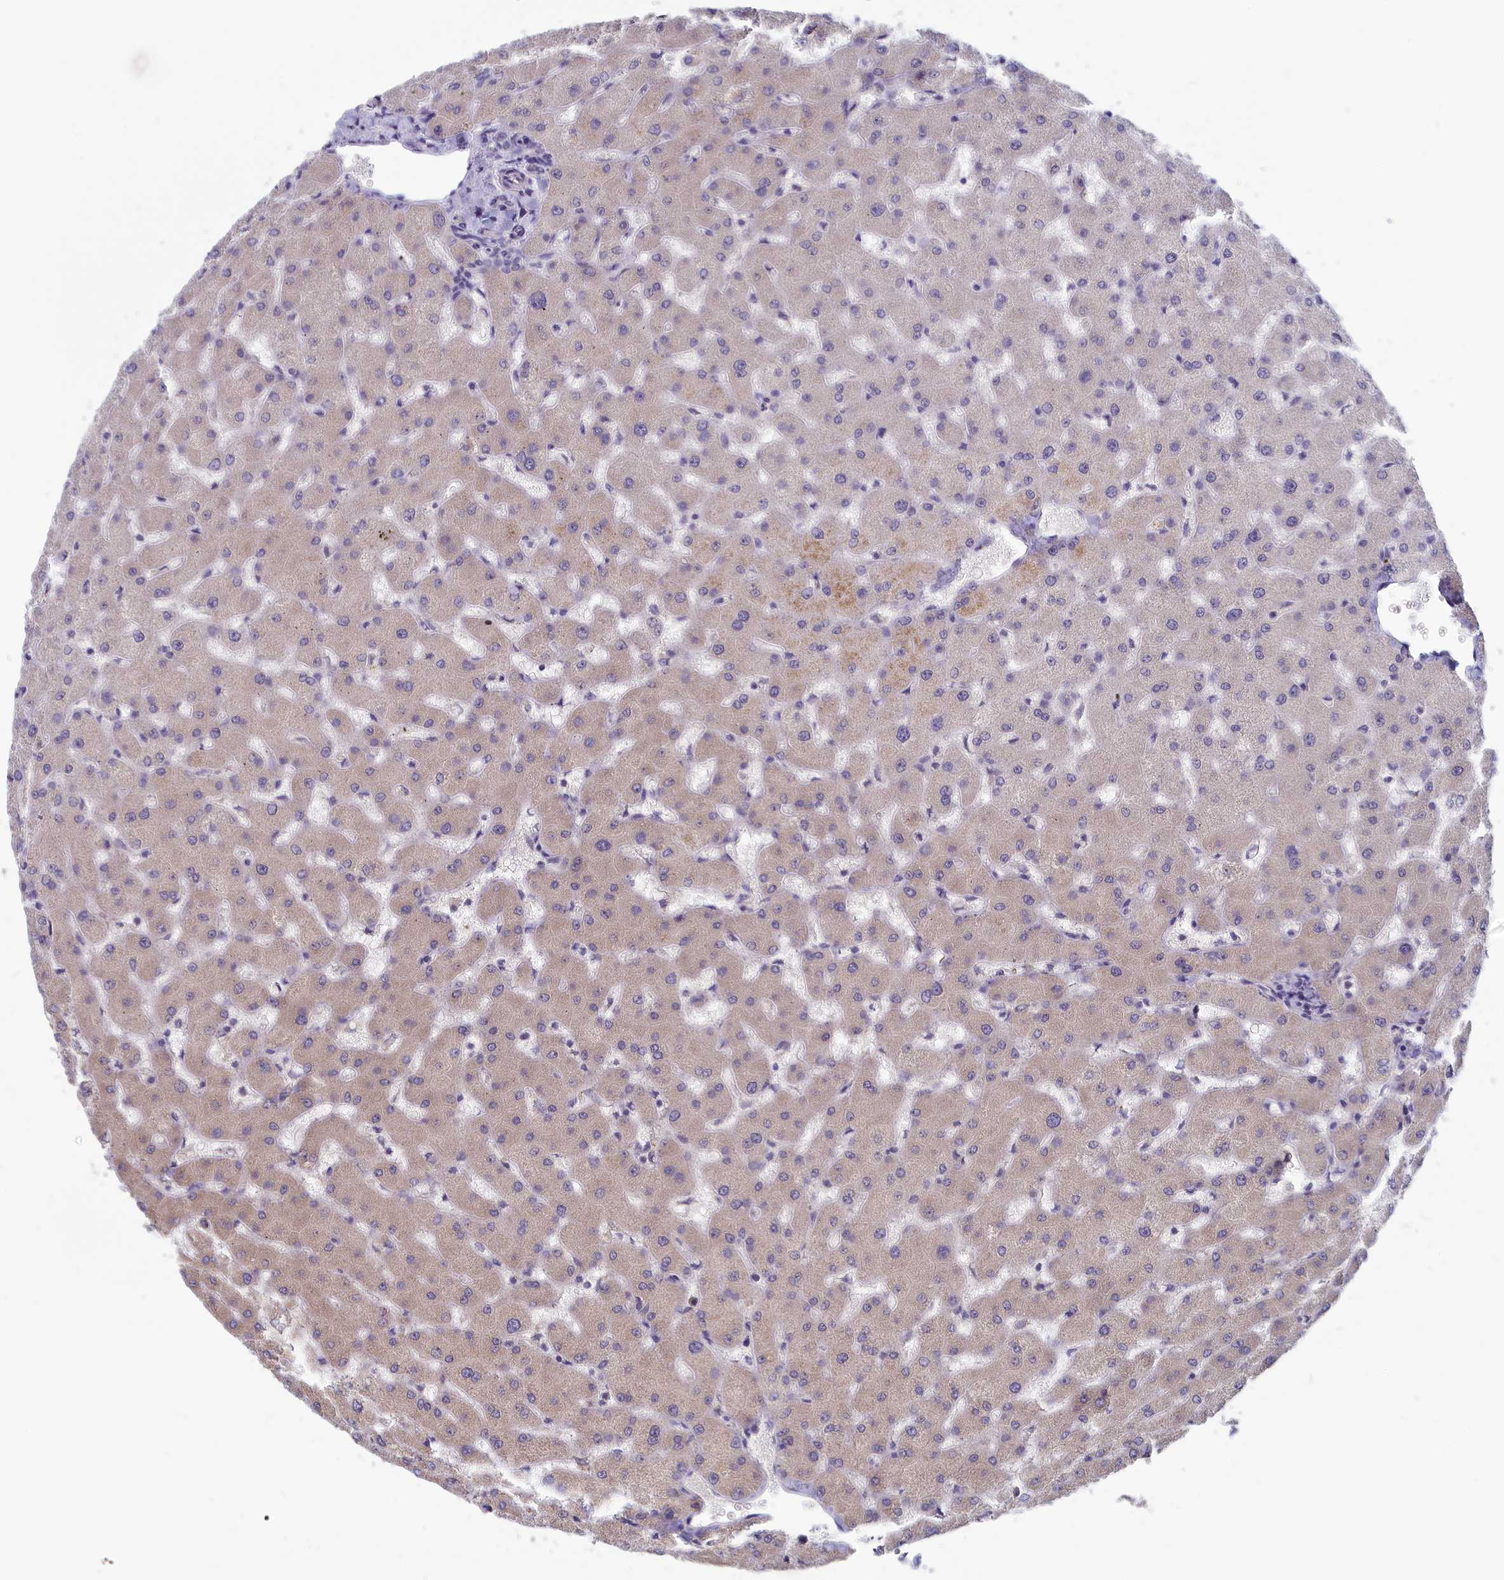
{"staining": {"intensity": "negative", "quantity": "none", "location": "none"}, "tissue": "liver", "cell_type": "Cholangiocytes", "image_type": "normal", "snomed": [{"axis": "morphology", "description": "Normal tissue, NOS"}, {"axis": "topography", "description": "Liver"}], "caption": "Protein analysis of benign liver shows no significant expression in cholangiocytes.", "gene": "MRI1", "patient": {"sex": "female", "age": 63}}